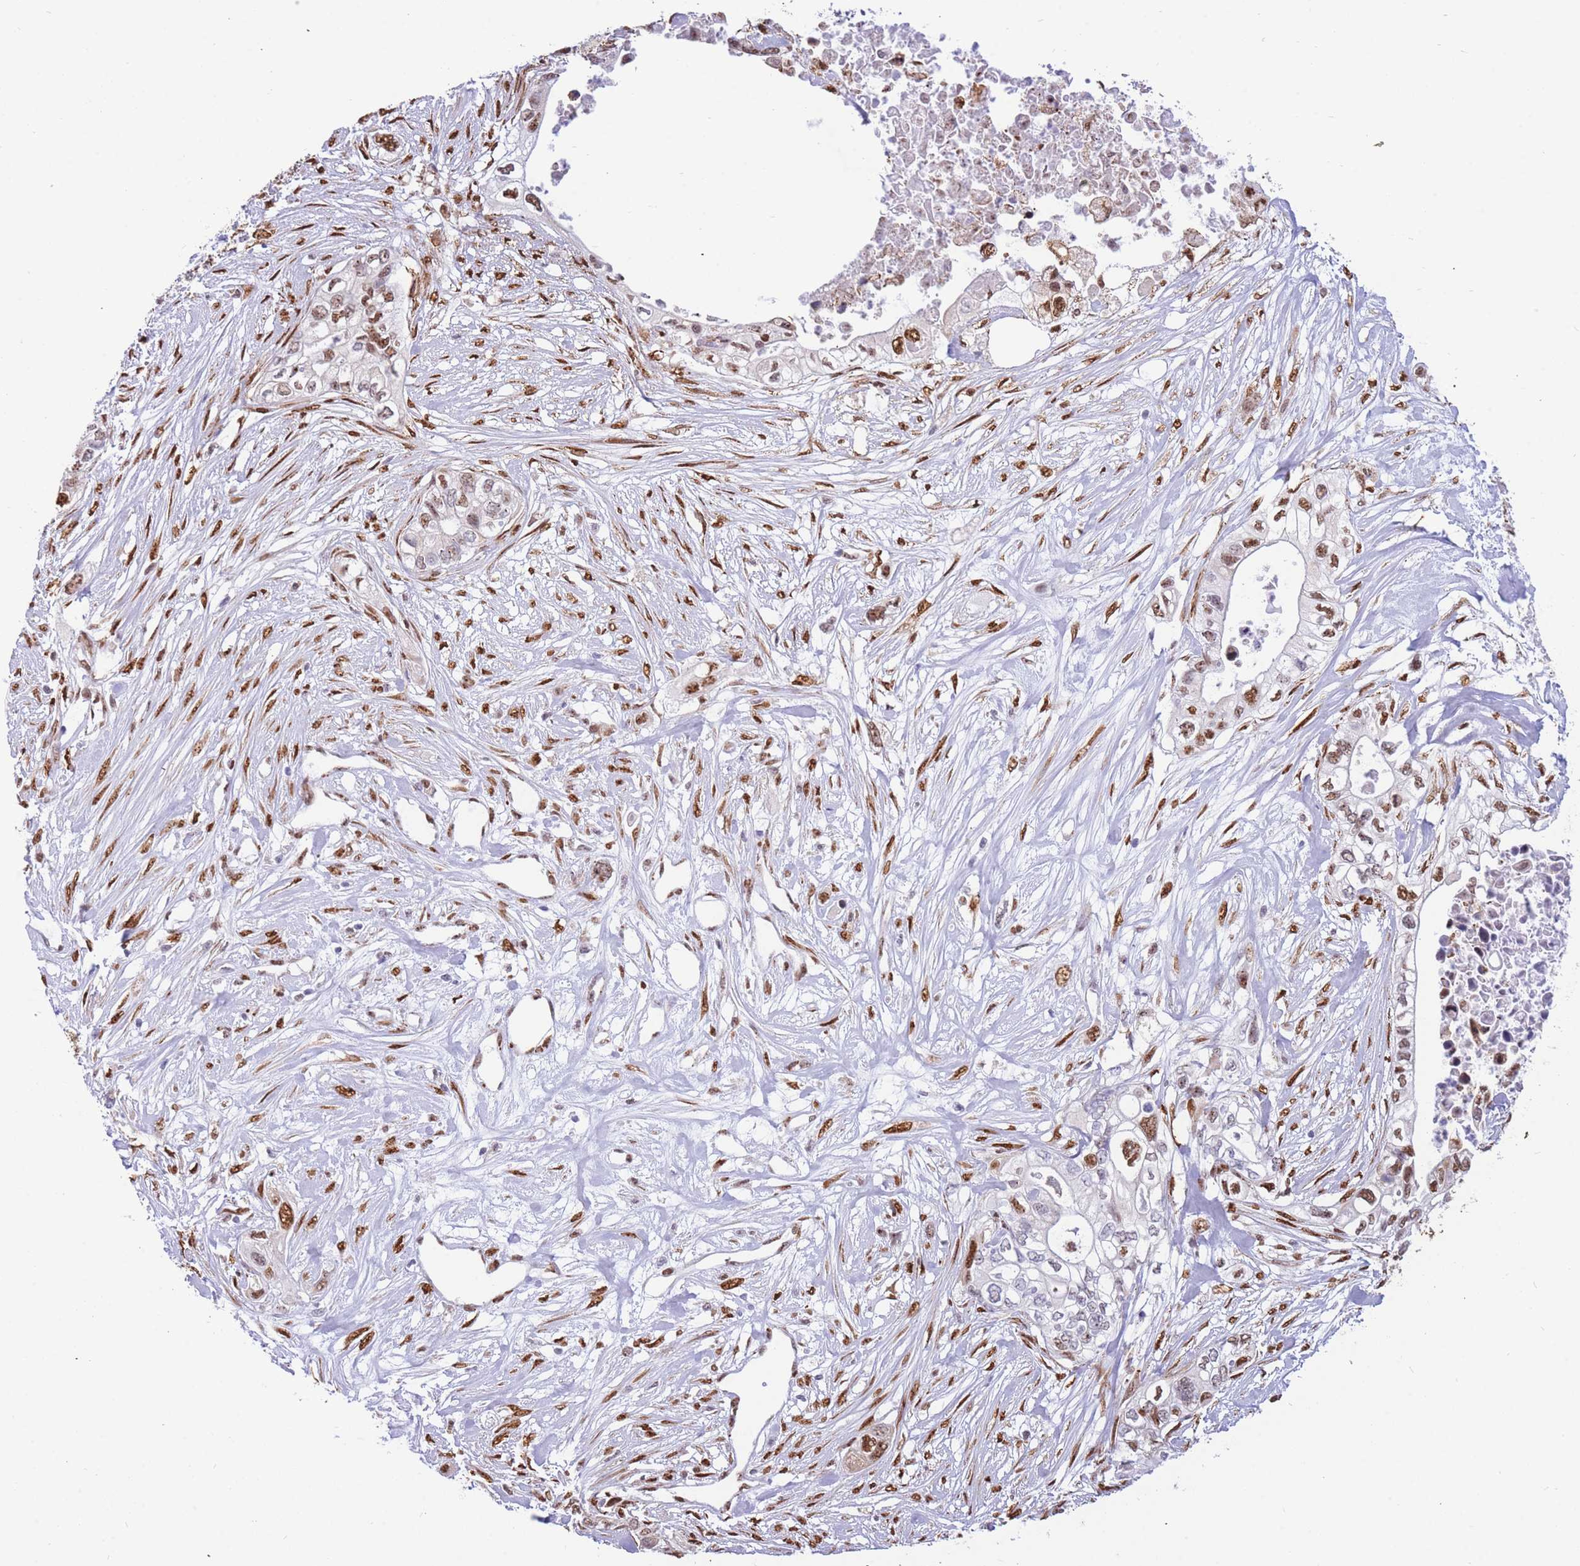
{"staining": {"intensity": "moderate", "quantity": "25%-75%", "location": "nuclear"}, "tissue": "pancreatic cancer", "cell_type": "Tumor cells", "image_type": "cancer", "snomed": [{"axis": "morphology", "description": "Adenocarcinoma, NOS"}, {"axis": "topography", "description": "Pancreas"}], "caption": "Immunohistochemical staining of human pancreatic cancer (adenocarcinoma) reveals medium levels of moderate nuclear positivity in about 25%-75% of tumor cells.", "gene": "FAM153A", "patient": {"sex": "female", "age": 63}}